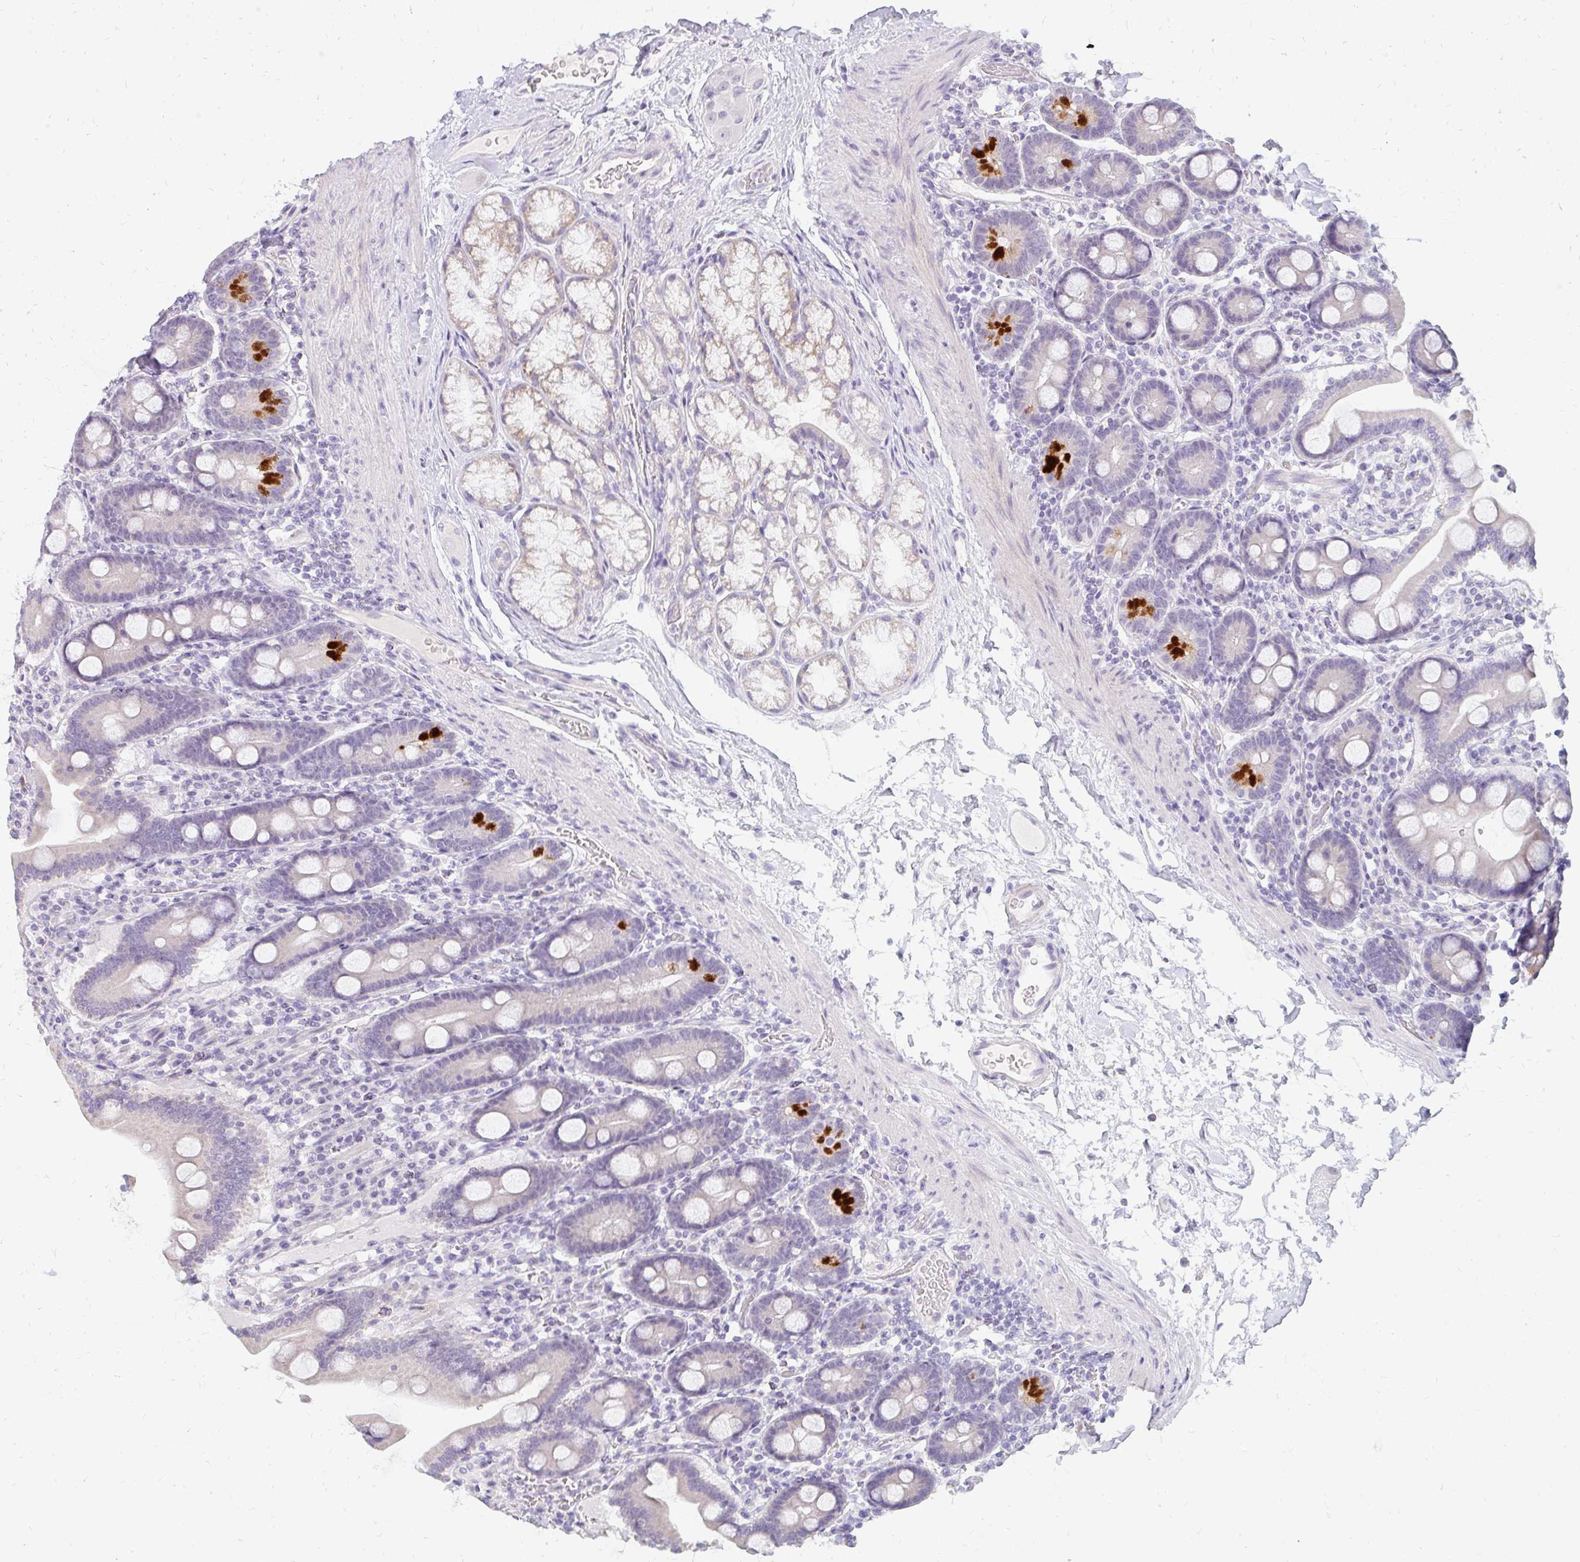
{"staining": {"intensity": "strong", "quantity": "<25%", "location": "cytoplasmic/membranous"}, "tissue": "duodenum", "cell_type": "Glandular cells", "image_type": "normal", "snomed": [{"axis": "morphology", "description": "Normal tissue, NOS"}, {"axis": "topography", "description": "Duodenum"}], "caption": "Immunohistochemistry staining of unremarkable duodenum, which displays medium levels of strong cytoplasmic/membranous staining in approximately <25% of glandular cells indicating strong cytoplasmic/membranous protein staining. The staining was performed using DAB (3,3'-diaminobenzidine) (brown) for protein detection and nuclei were counterstained in hematoxylin (blue).", "gene": "PPP1R3G", "patient": {"sex": "male", "age": 55}}